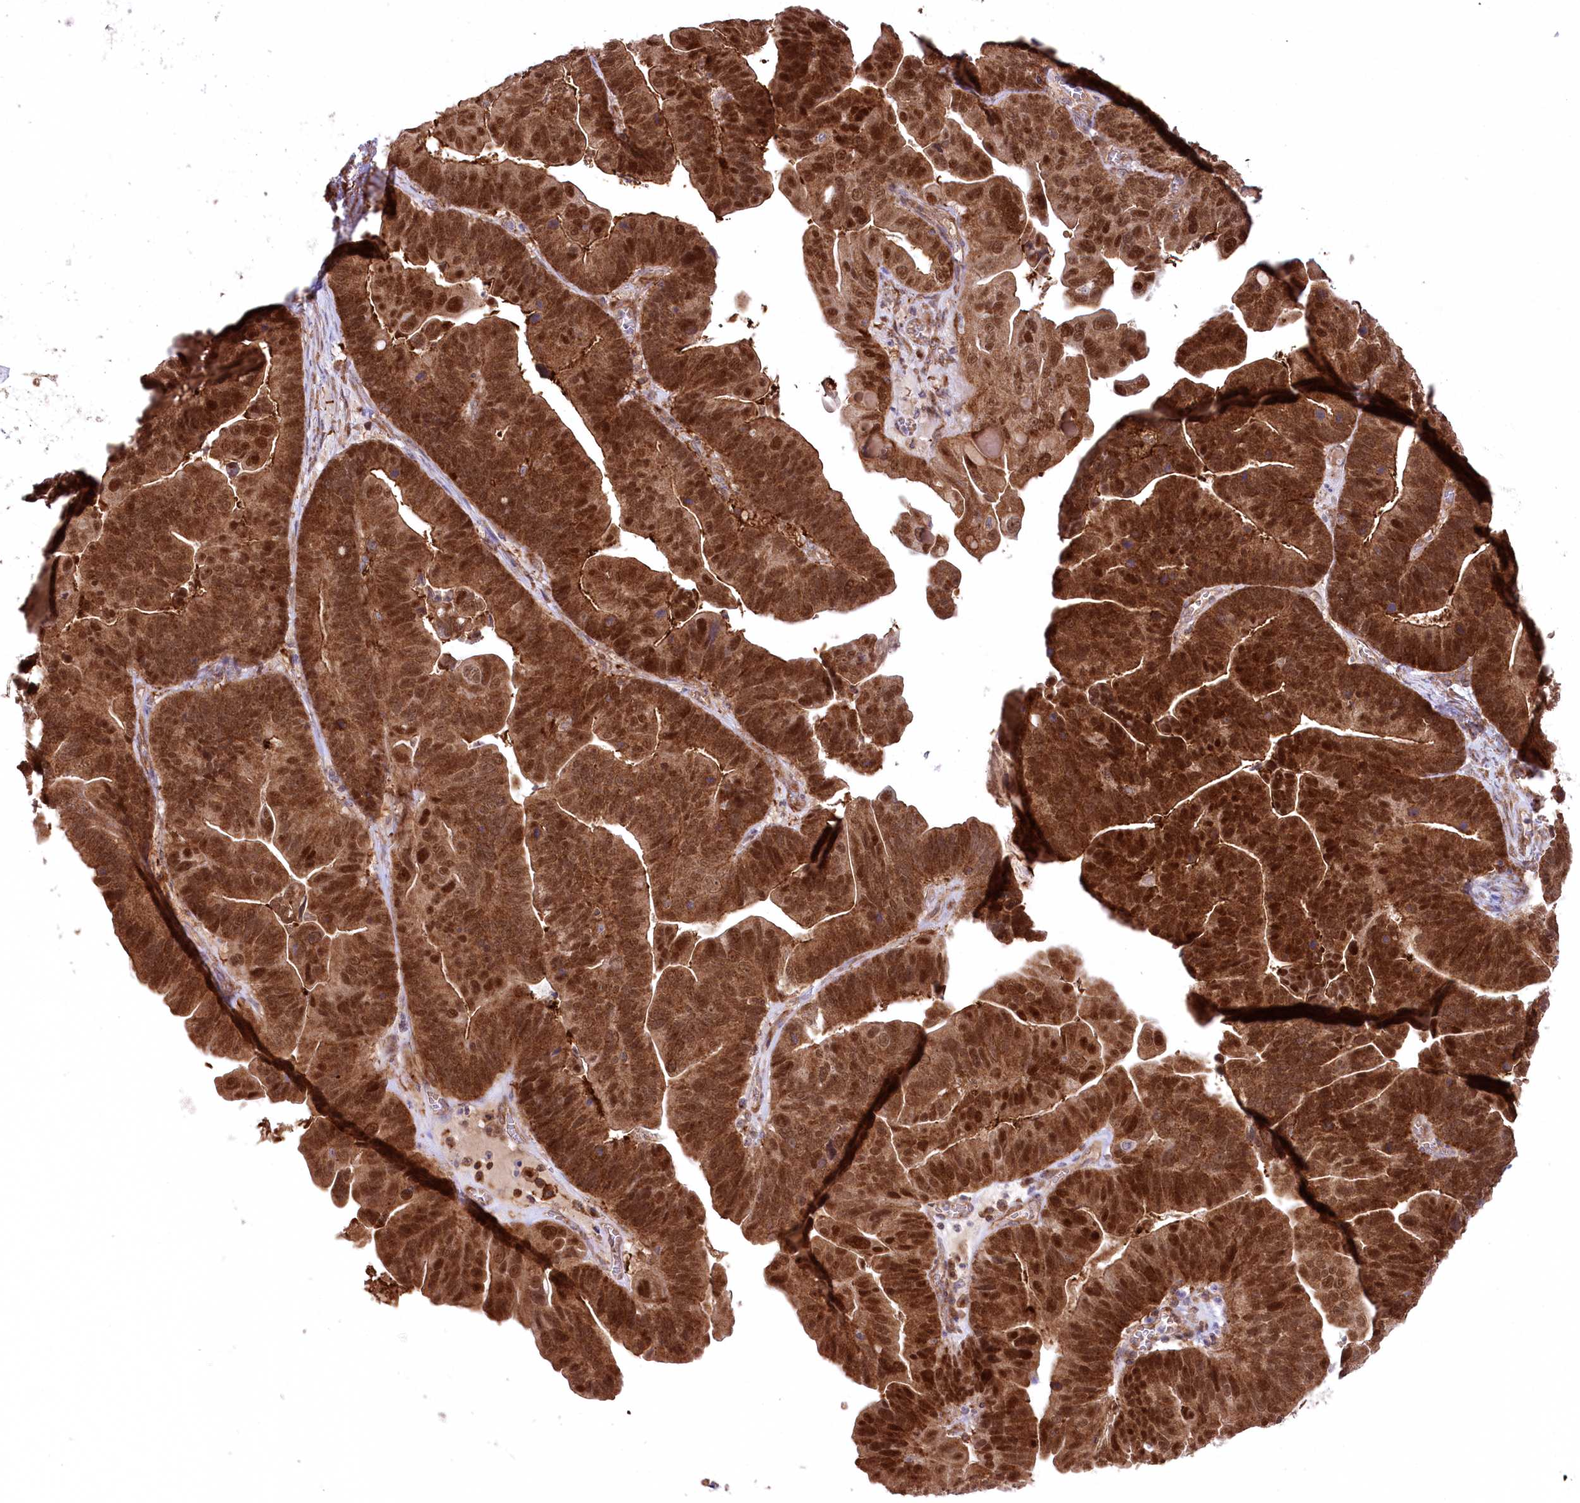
{"staining": {"intensity": "strong", "quantity": ">75%", "location": "cytoplasmic/membranous,nuclear"}, "tissue": "ovarian cancer", "cell_type": "Tumor cells", "image_type": "cancer", "snomed": [{"axis": "morphology", "description": "Cystadenocarcinoma, serous, NOS"}, {"axis": "topography", "description": "Ovary"}], "caption": "Human ovarian cancer stained for a protein (brown) exhibits strong cytoplasmic/membranous and nuclear positive positivity in approximately >75% of tumor cells.", "gene": "CCDC91", "patient": {"sex": "female", "age": 56}}